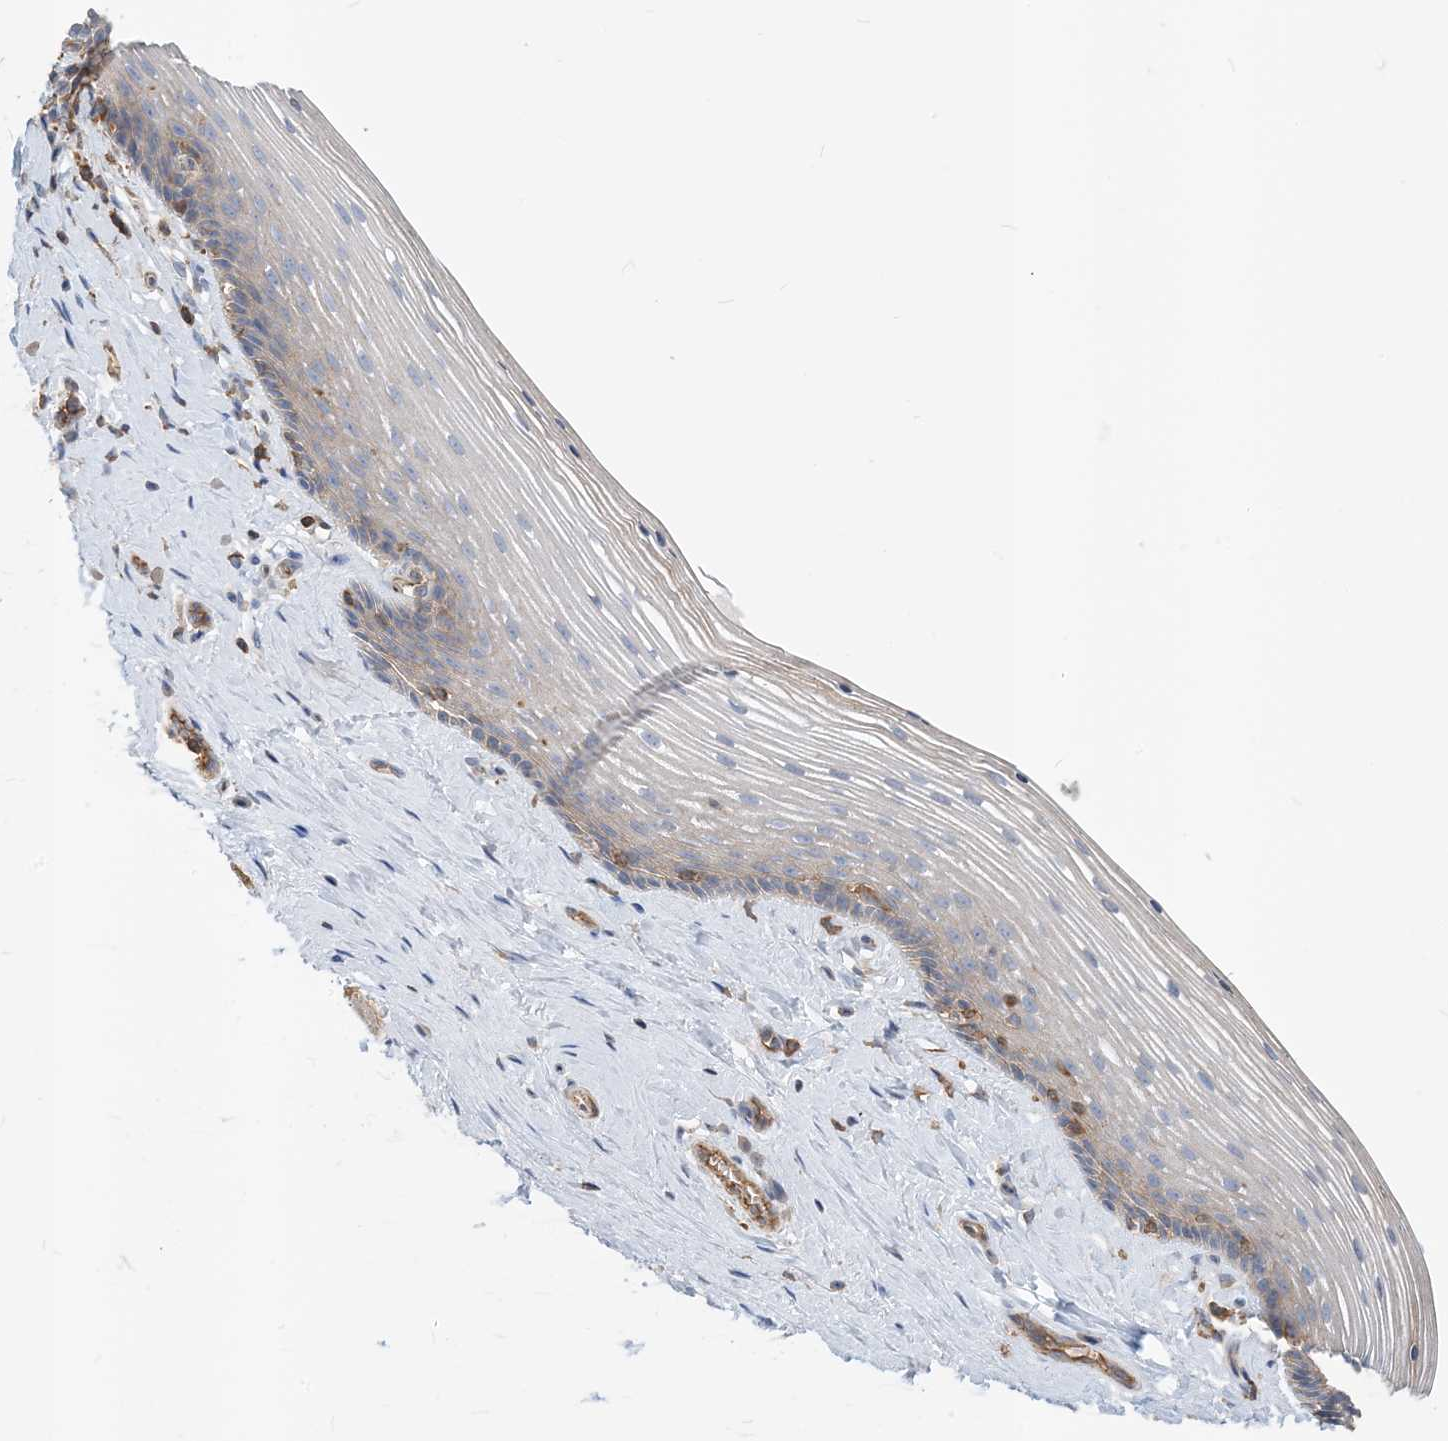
{"staining": {"intensity": "weak", "quantity": "<25%", "location": "cytoplasmic/membranous"}, "tissue": "vagina", "cell_type": "Squamous epithelial cells", "image_type": "normal", "snomed": [{"axis": "morphology", "description": "Normal tissue, NOS"}, {"axis": "topography", "description": "Vagina"}], "caption": "A high-resolution histopathology image shows IHC staining of benign vagina, which shows no significant positivity in squamous epithelial cells. (DAB IHC visualized using brightfield microscopy, high magnification).", "gene": "PARVG", "patient": {"sex": "female", "age": 46}}